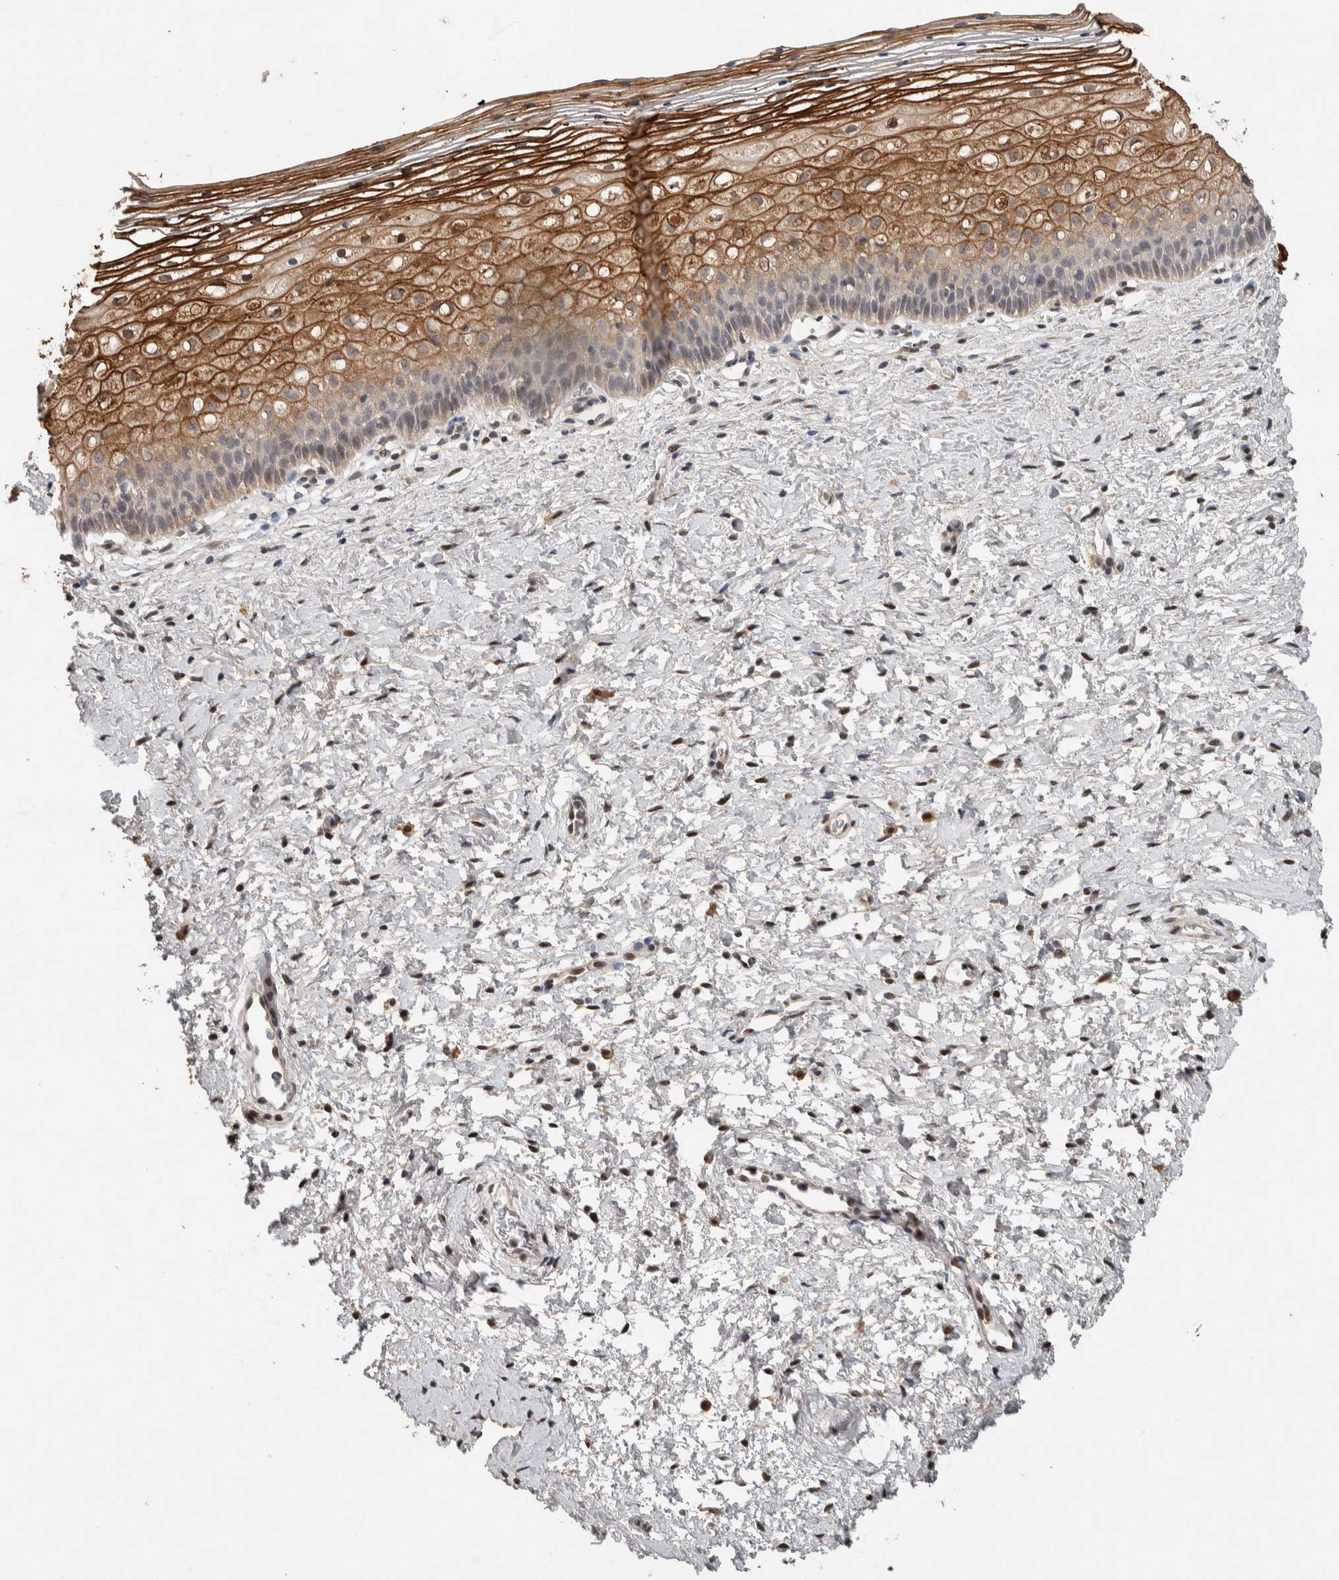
{"staining": {"intensity": "strong", "quantity": ">75%", "location": "cytoplasmic/membranous"}, "tissue": "cervix", "cell_type": "Squamous epithelial cells", "image_type": "normal", "snomed": [{"axis": "morphology", "description": "Normal tissue, NOS"}, {"axis": "topography", "description": "Cervix"}], "caption": "A high amount of strong cytoplasmic/membranous staining is seen in about >75% of squamous epithelial cells in unremarkable cervix.", "gene": "CYSRT1", "patient": {"sex": "female", "age": 72}}